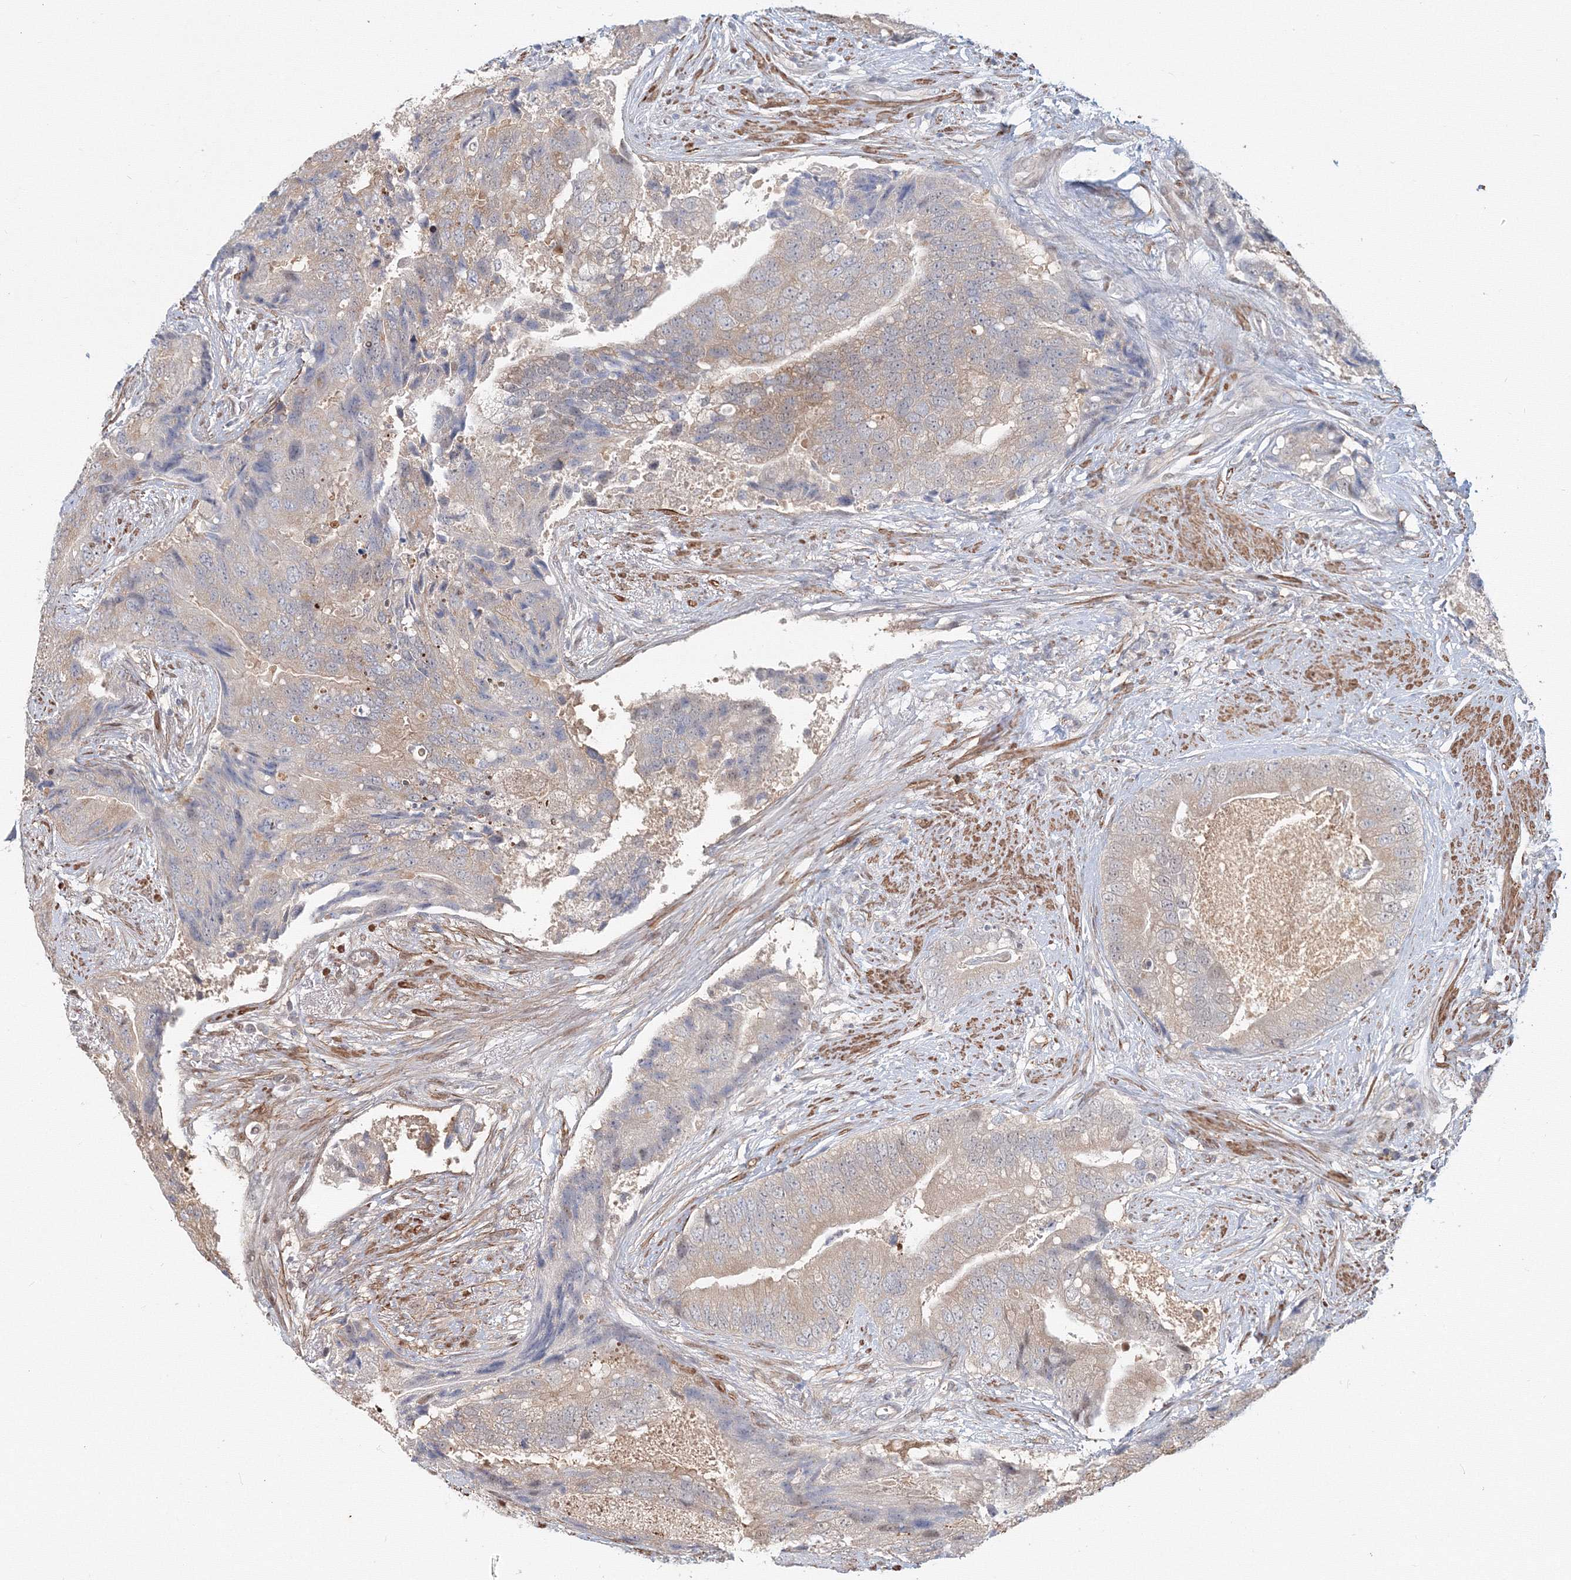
{"staining": {"intensity": "moderate", "quantity": "<25%", "location": "cytoplasmic/membranous"}, "tissue": "prostate cancer", "cell_type": "Tumor cells", "image_type": "cancer", "snomed": [{"axis": "morphology", "description": "Adenocarcinoma, High grade"}, {"axis": "topography", "description": "Prostate"}], "caption": "This is a photomicrograph of immunohistochemistry (IHC) staining of prostate cancer, which shows moderate staining in the cytoplasmic/membranous of tumor cells.", "gene": "ARHGAP21", "patient": {"sex": "male", "age": 70}}